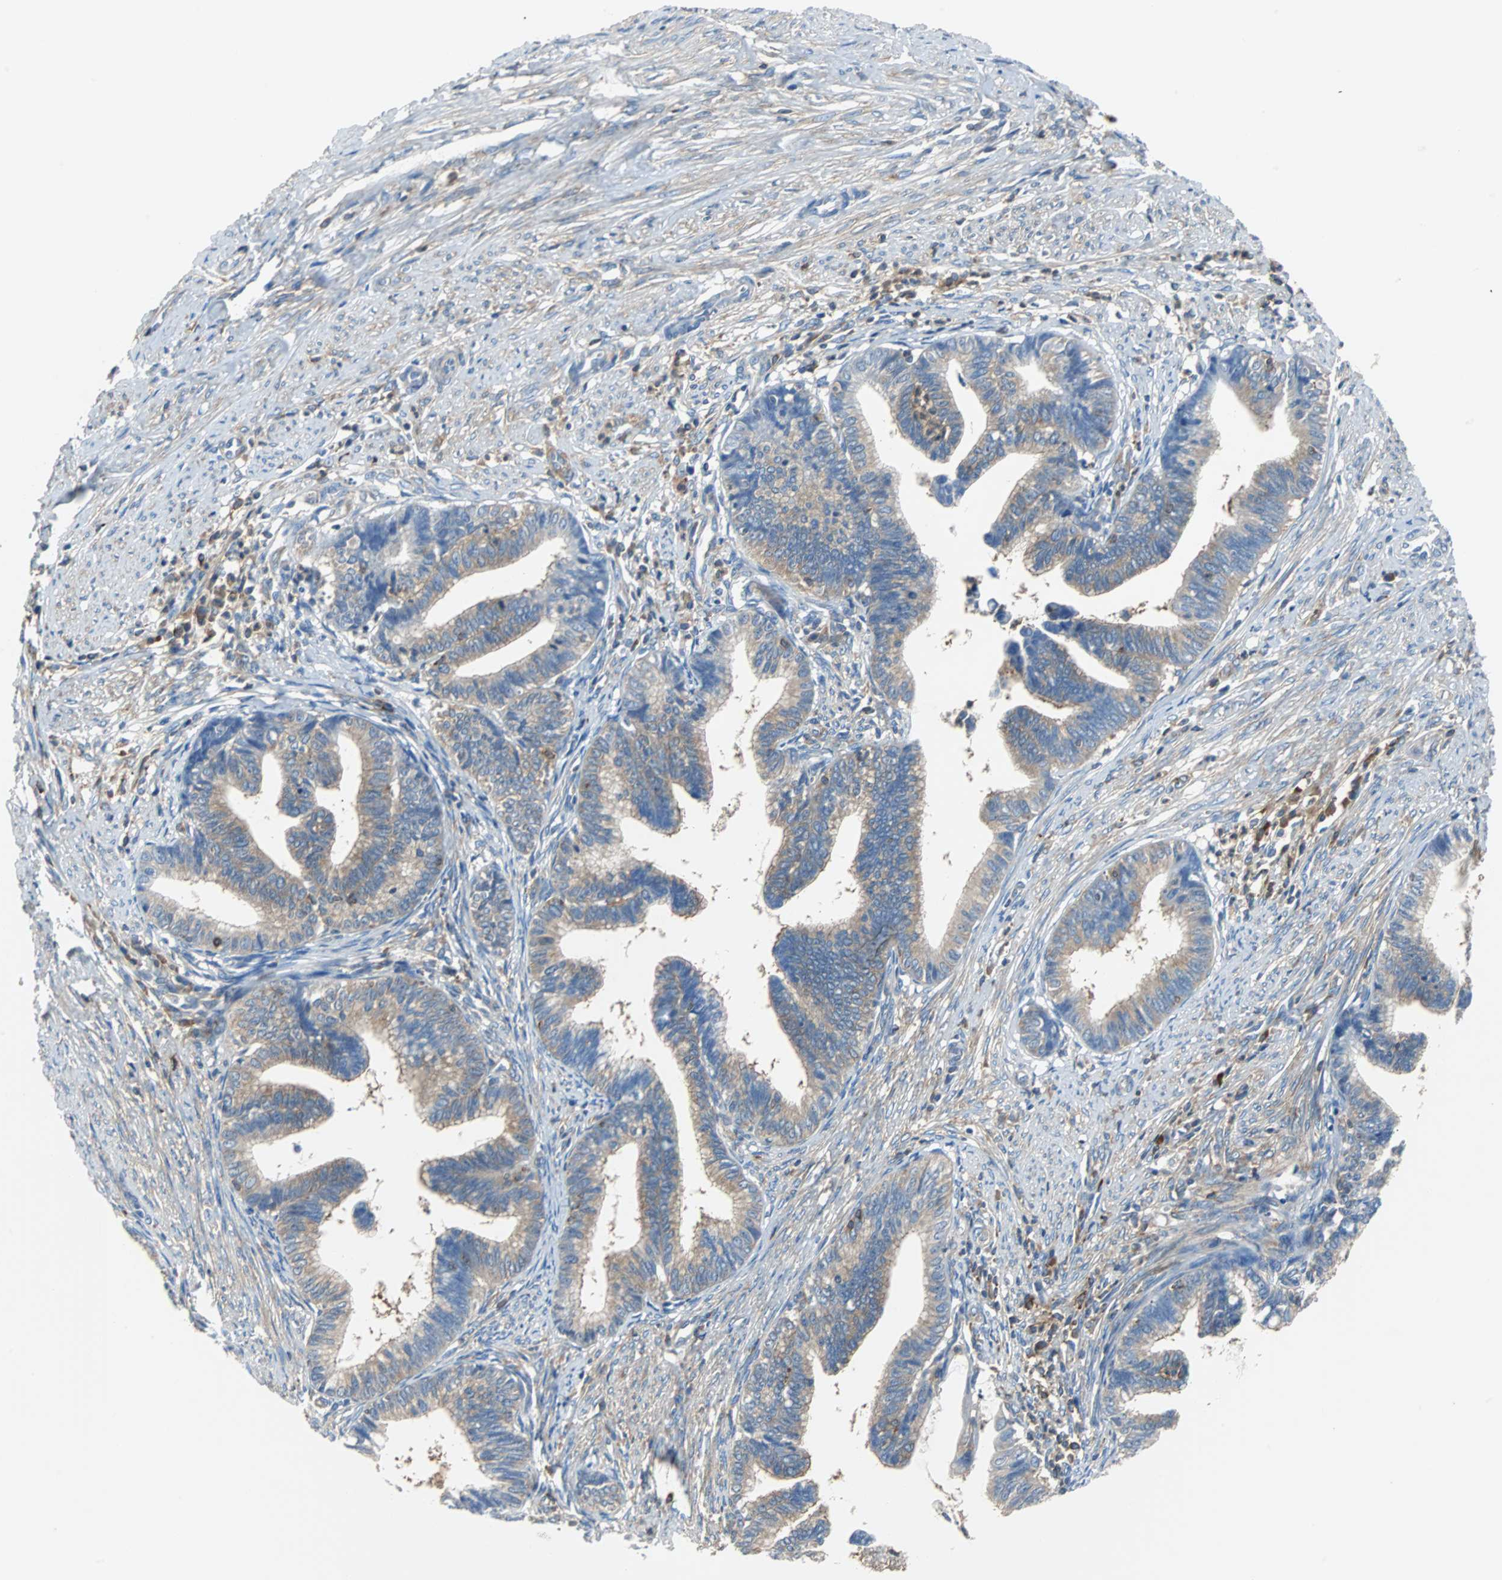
{"staining": {"intensity": "weak", "quantity": ">75%", "location": "cytoplasmic/membranous"}, "tissue": "cervical cancer", "cell_type": "Tumor cells", "image_type": "cancer", "snomed": [{"axis": "morphology", "description": "Adenocarcinoma, NOS"}, {"axis": "topography", "description": "Cervix"}], "caption": "Immunohistochemical staining of human cervical cancer (adenocarcinoma) displays low levels of weak cytoplasmic/membranous staining in about >75% of tumor cells. (DAB (3,3'-diaminobenzidine) = brown stain, brightfield microscopy at high magnification).", "gene": "TSC22D4", "patient": {"sex": "female", "age": 36}}